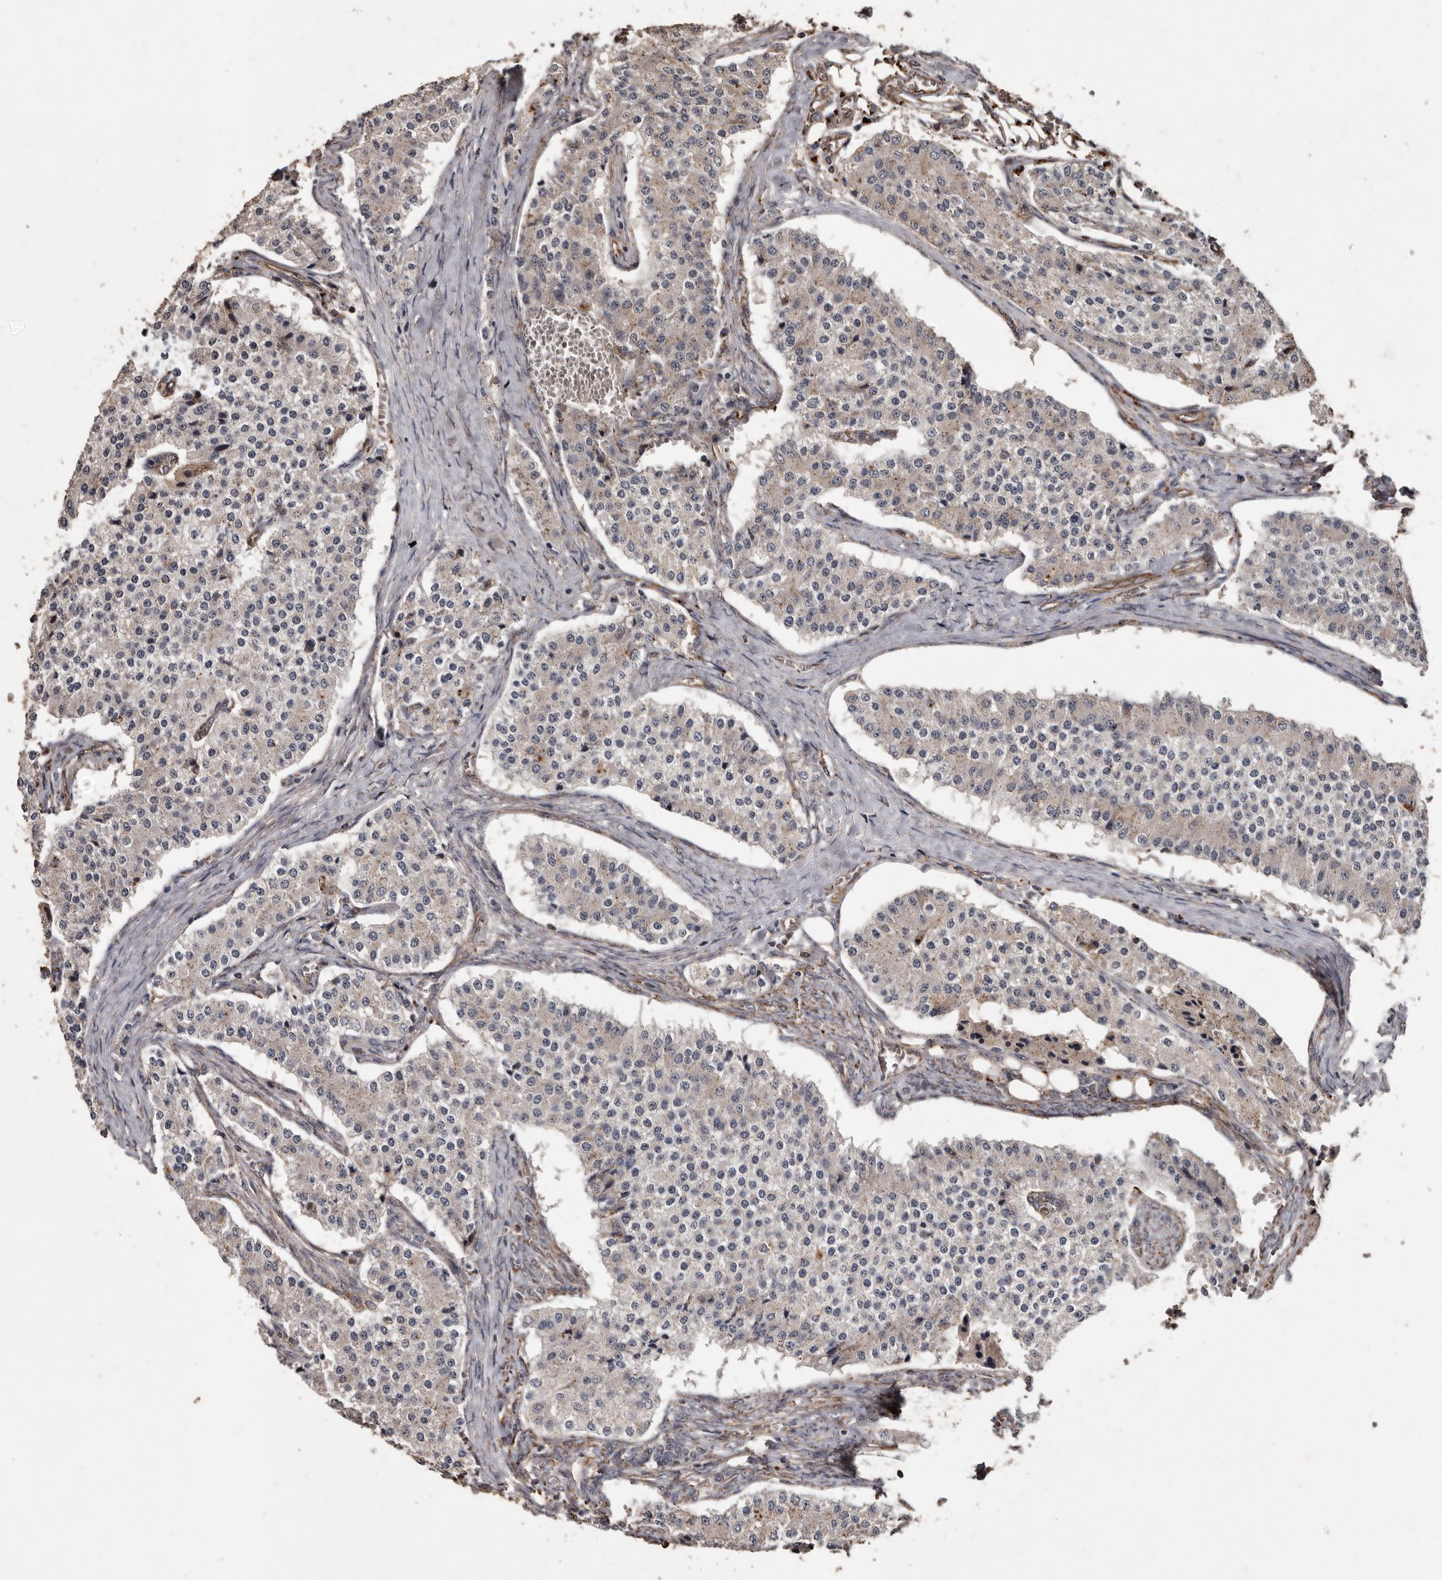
{"staining": {"intensity": "negative", "quantity": "none", "location": "none"}, "tissue": "carcinoid", "cell_type": "Tumor cells", "image_type": "cancer", "snomed": [{"axis": "morphology", "description": "Carcinoid, malignant, NOS"}, {"axis": "topography", "description": "Colon"}], "caption": "Immunohistochemistry (IHC) histopathology image of neoplastic tissue: carcinoid (malignant) stained with DAB (3,3'-diaminobenzidine) displays no significant protein staining in tumor cells. (DAB immunohistochemistry, high magnification).", "gene": "BRAT1", "patient": {"sex": "female", "age": 52}}